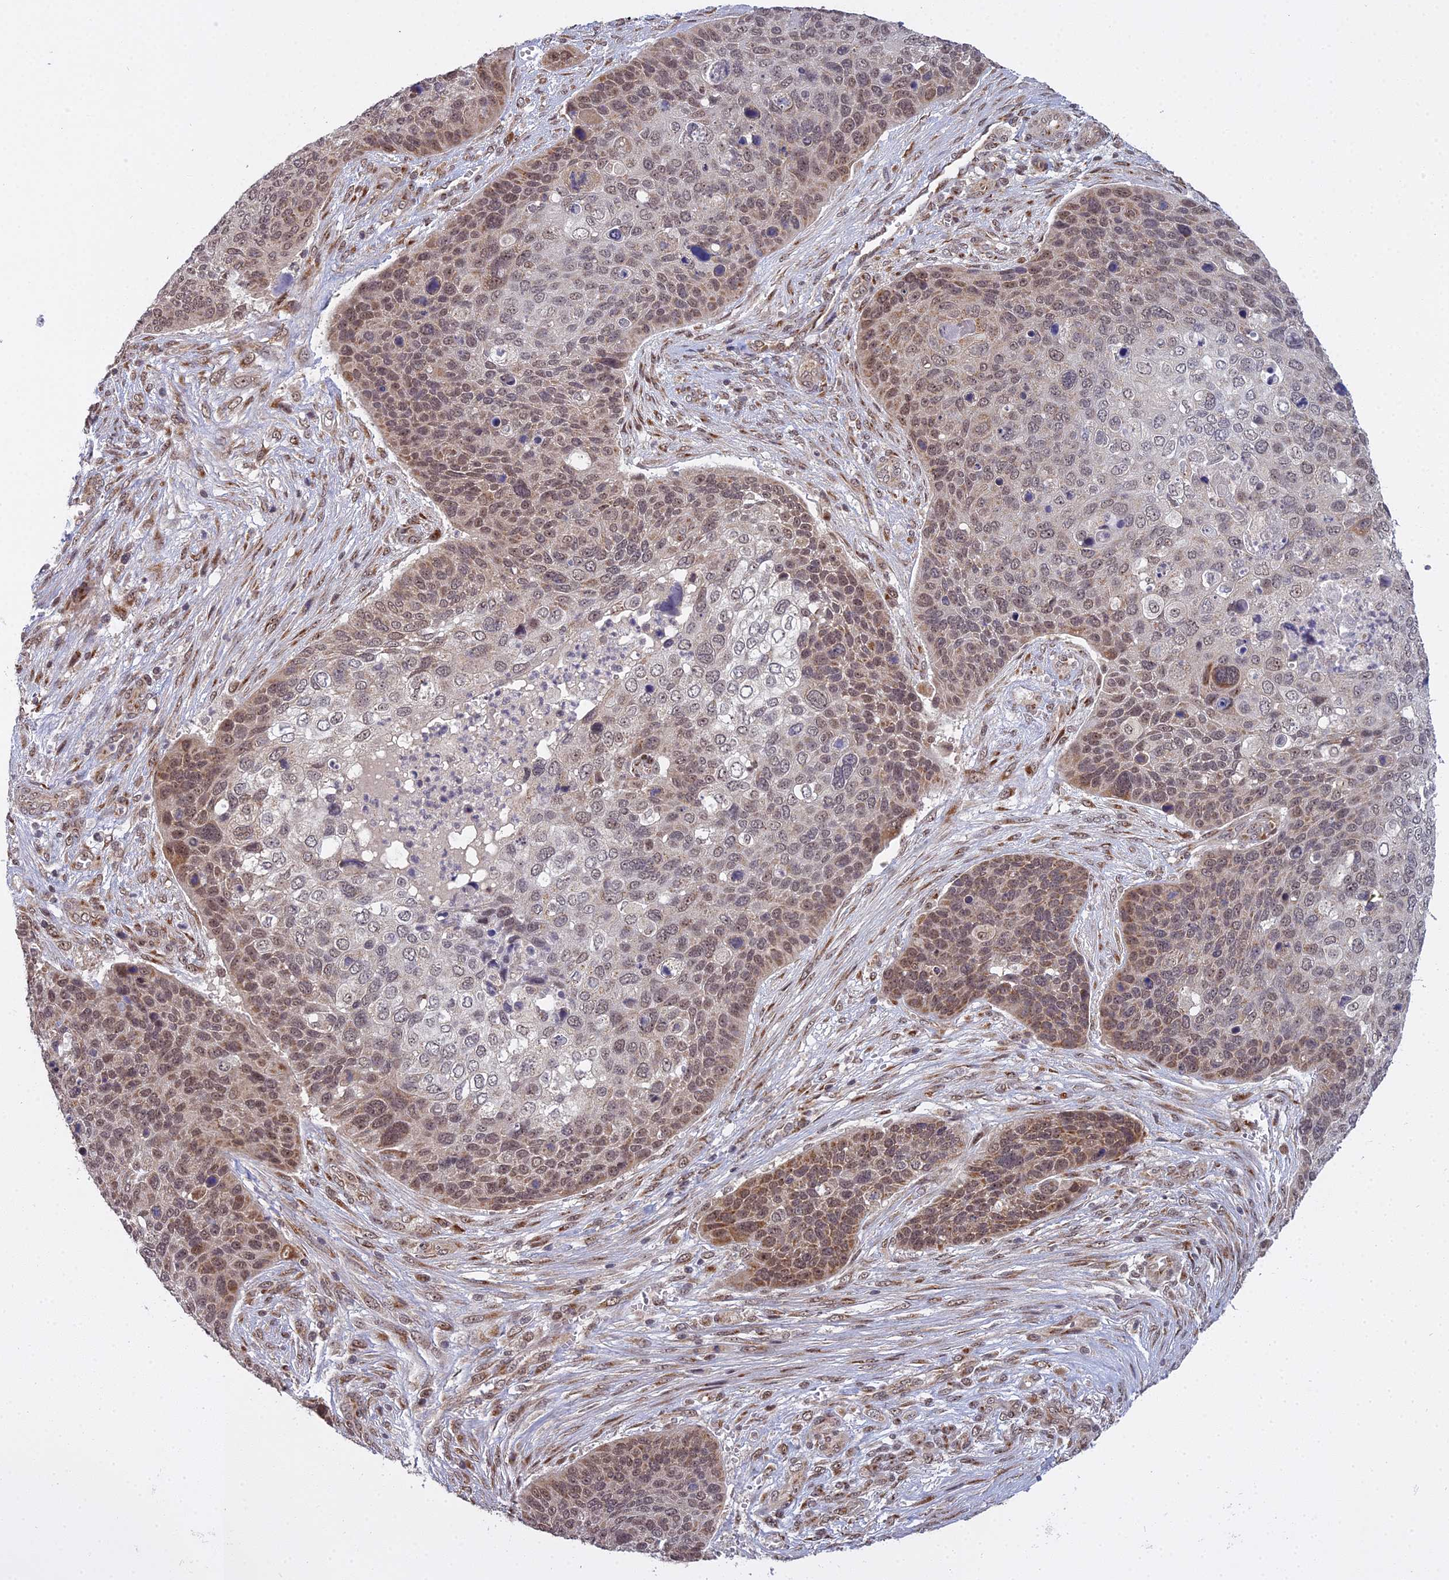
{"staining": {"intensity": "weak", "quantity": ">75%", "location": "nuclear"}, "tissue": "skin cancer", "cell_type": "Tumor cells", "image_type": "cancer", "snomed": [{"axis": "morphology", "description": "Basal cell carcinoma"}, {"axis": "topography", "description": "Skin"}], "caption": "This image exhibits immunohistochemistry (IHC) staining of human skin cancer (basal cell carcinoma), with low weak nuclear staining in approximately >75% of tumor cells.", "gene": "MEOX1", "patient": {"sex": "female", "age": 74}}